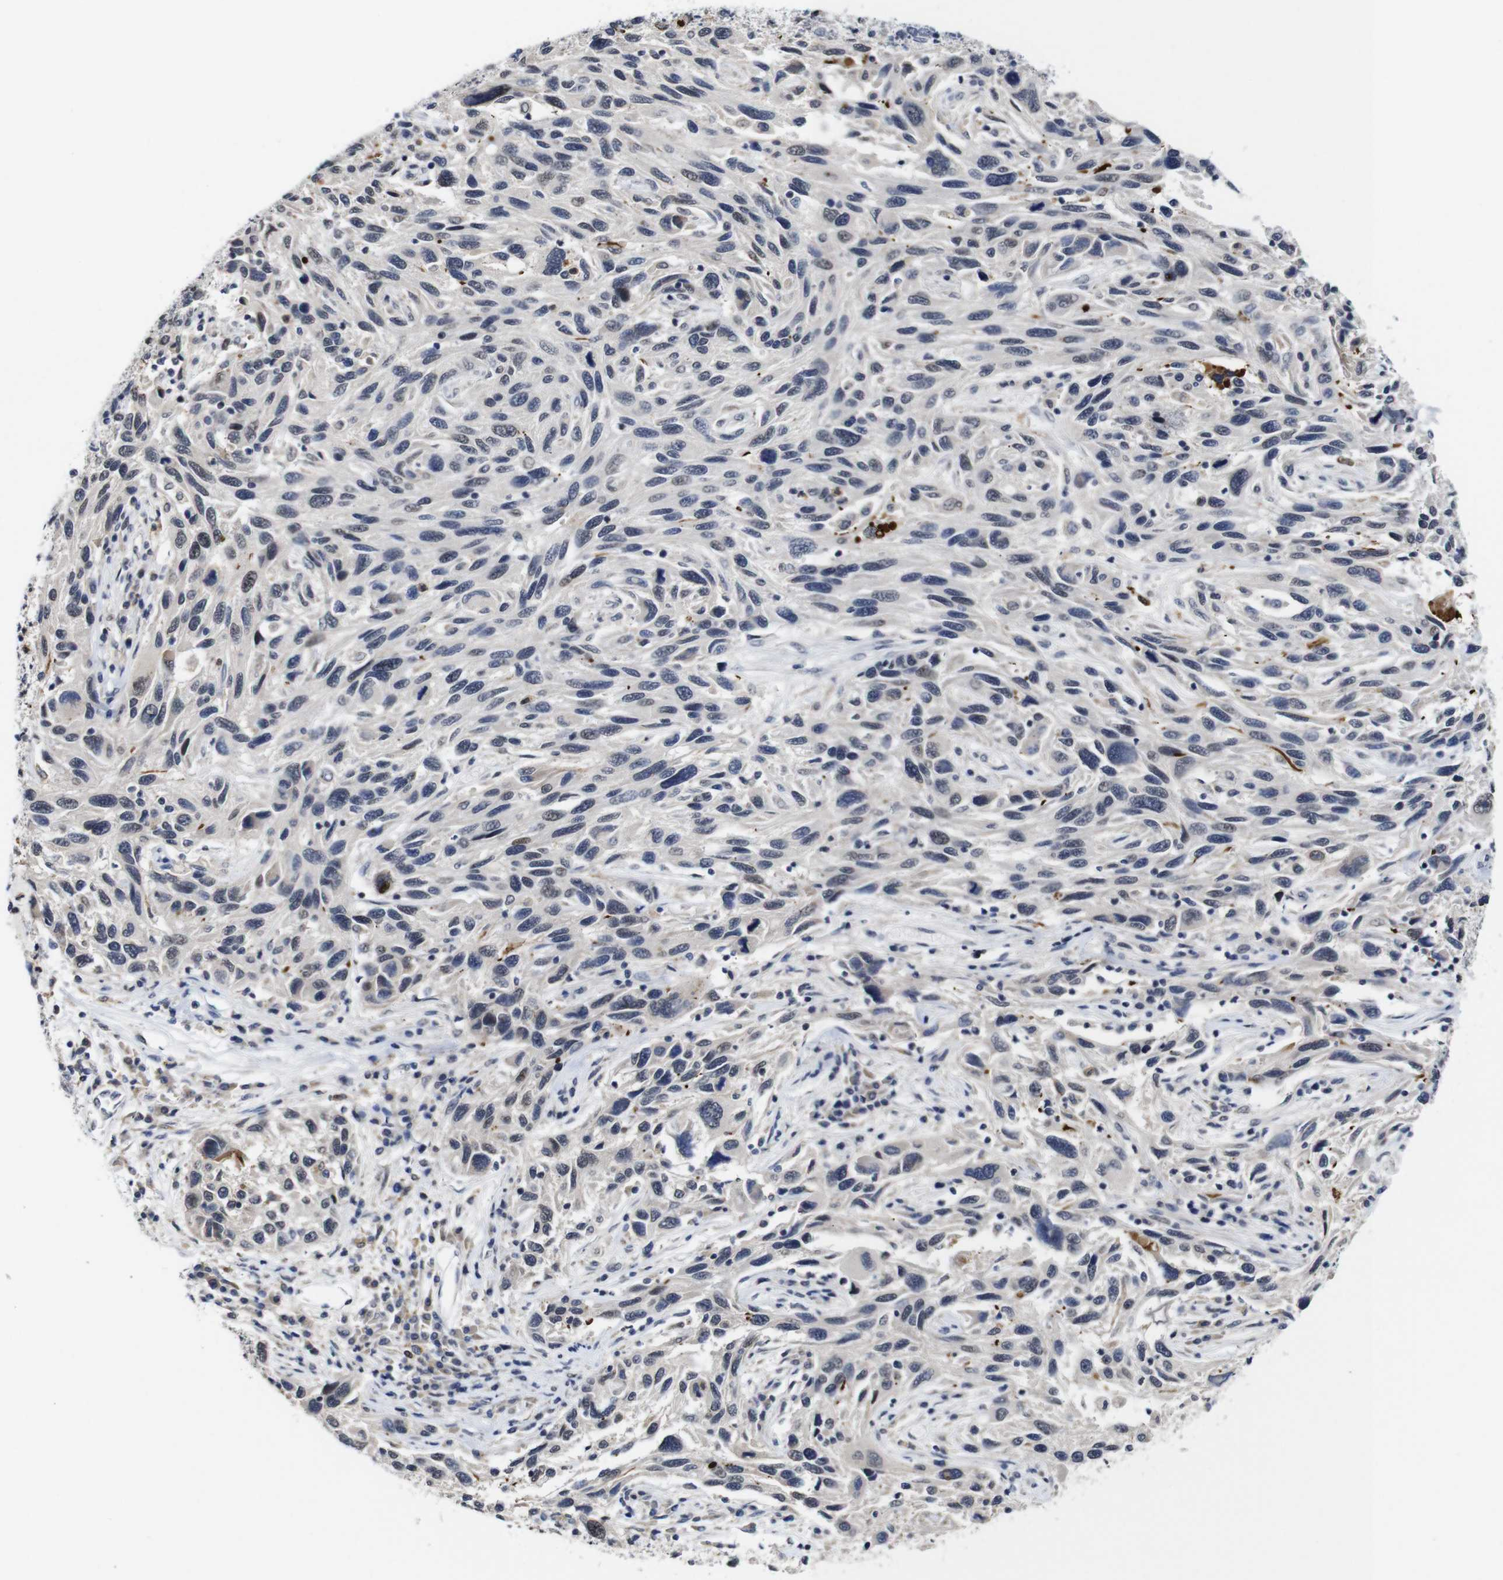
{"staining": {"intensity": "weak", "quantity": "<25%", "location": "cytoplasmic/membranous"}, "tissue": "melanoma", "cell_type": "Tumor cells", "image_type": "cancer", "snomed": [{"axis": "morphology", "description": "Malignant melanoma, NOS"}, {"axis": "topography", "description": "Skin"}], "caption": "Histopathology image shows no protein positivity in tumor cells of melanoma tissue.", "gene": "NTRK3", "patient": {"sex": "male", "age": 53}}